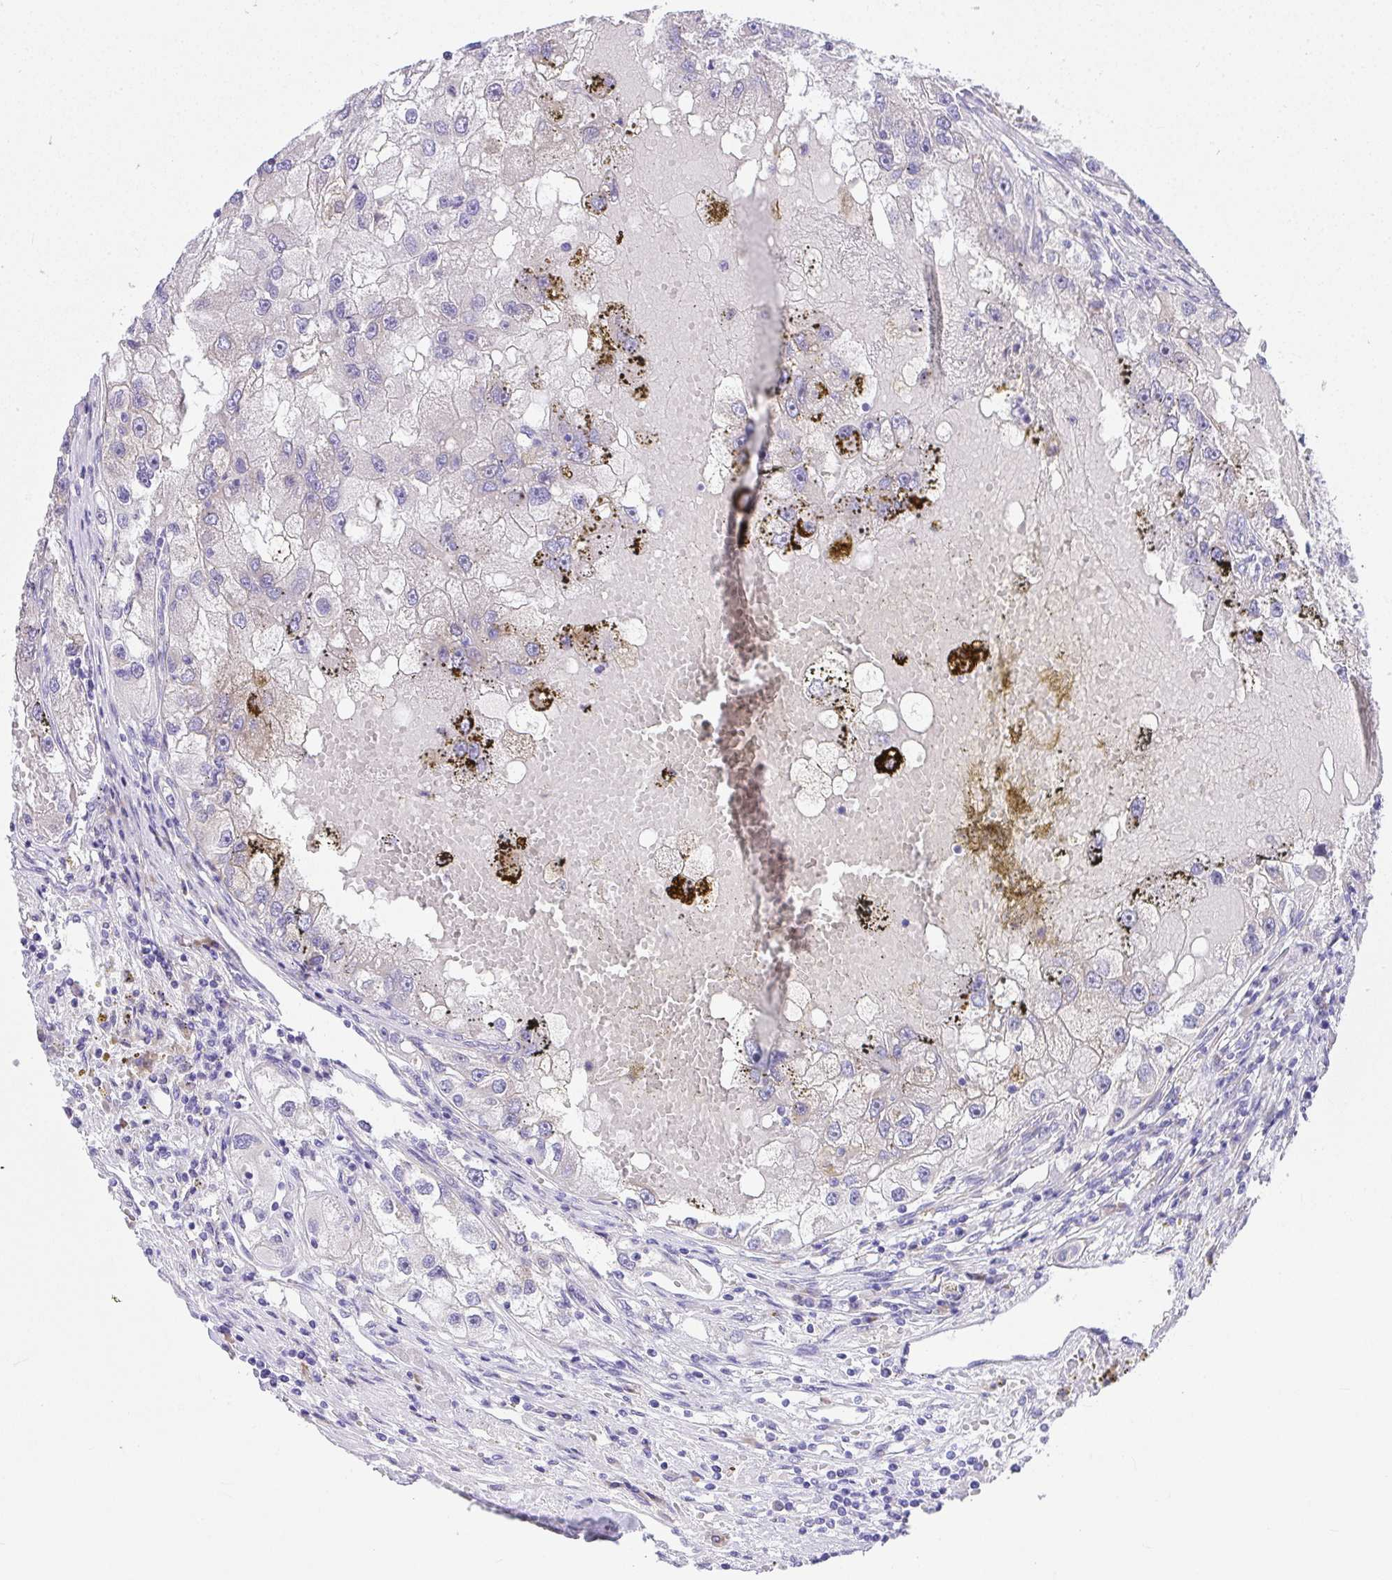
{"staining": {"intensity": "negative", "quantity": "none", "location": "none"}, "tissue": "renal cancer", "cell_type": "Tumor cells", "image_type": "cancer", "snomed": [{"axis": "morphology", "description": "Adenocarcinoma, NOS"}, {"axis": "topography", "description": "Kidney"}], "caption": "High magnification brightfield microscopy of renal cancer stained with DAB (3,3'-diaminobenzidine) (brown) and counterstained with hematoxylin (blue): tumor cells show no significant positivity. (Immunohistochemistry (ihc), brightfield microscopy, high magnification).", "gene": "ADRA2C", "patient": {"sex": "male", "age": 63}}